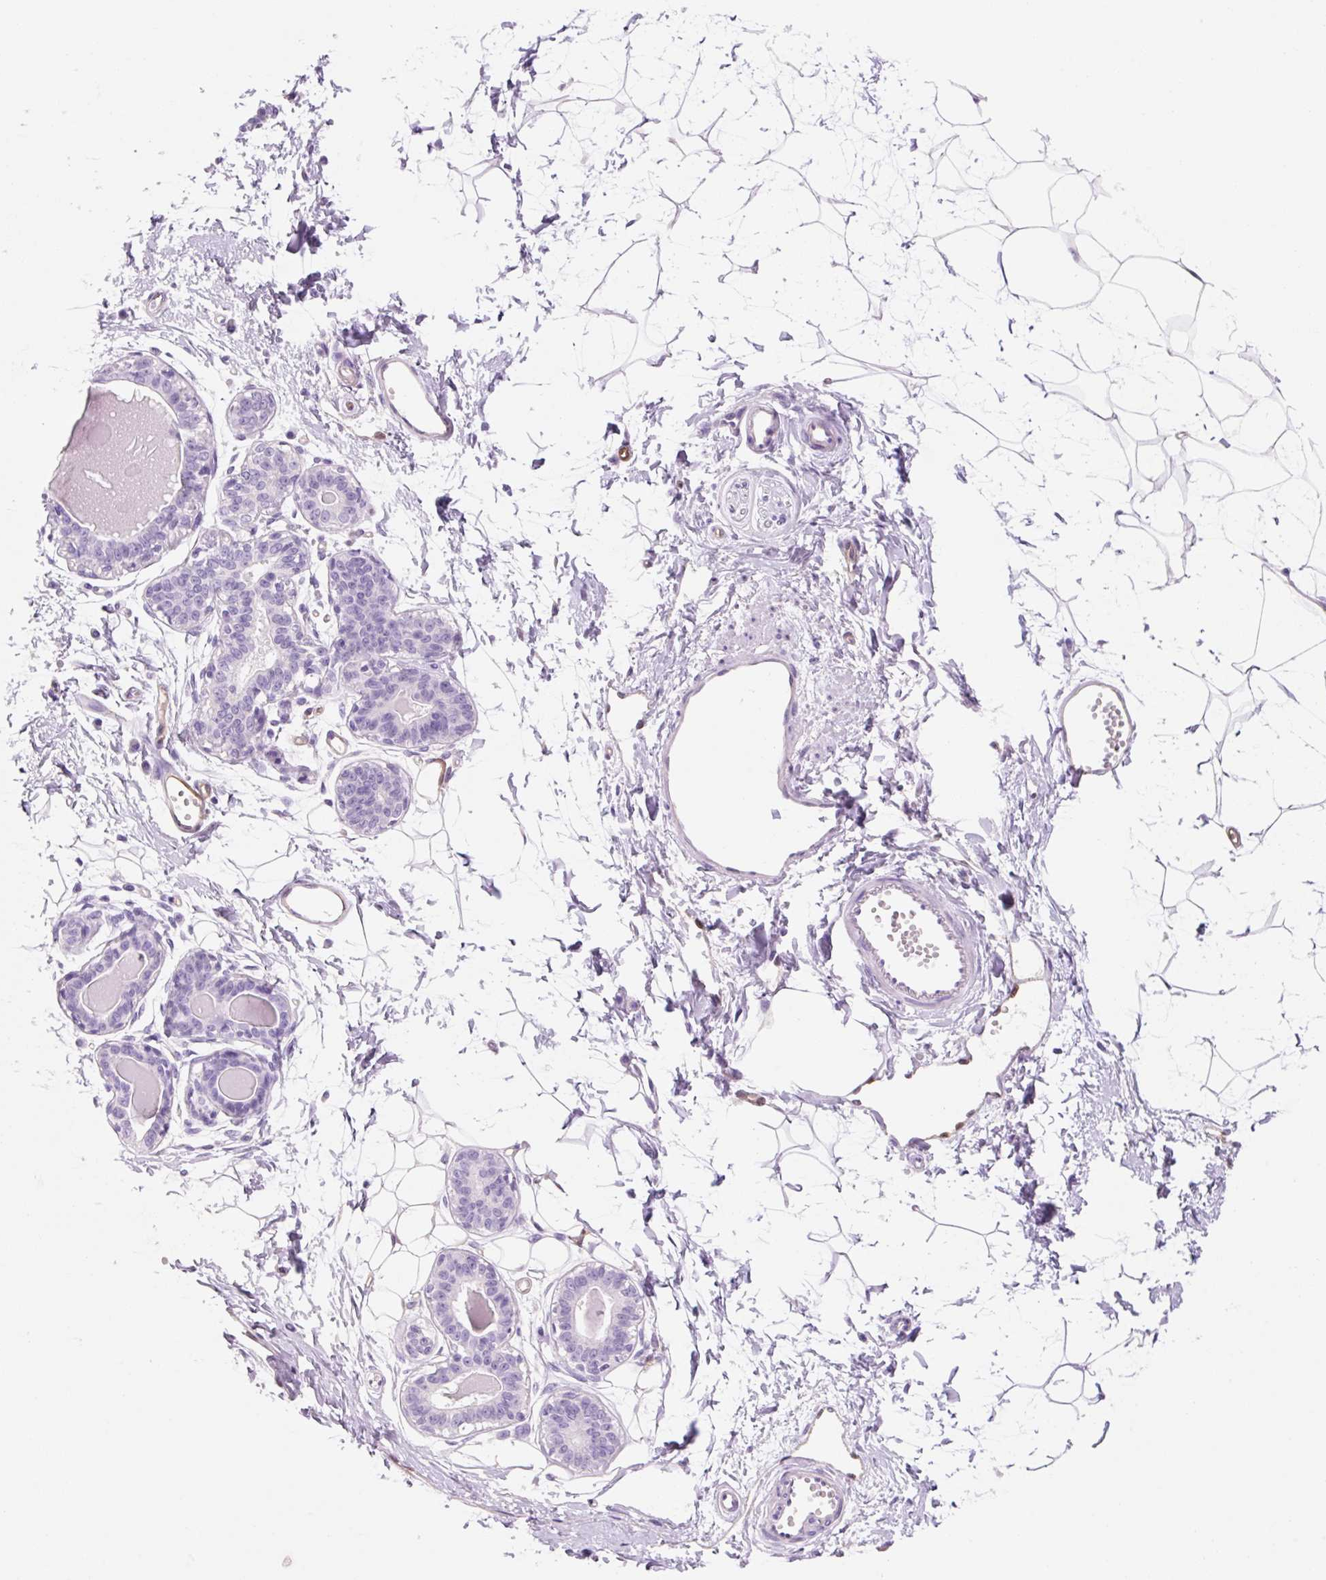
{"staining": {"intensity": "negative", "quantity": "none", "location": "none"}, "tissue": "breast", "cell_type": "Adipocytes", "image_type": "normal", "snomed": [{"axis": "morphology", "description": "Normal tissue, NOS"}, {"axis": "topography", "description": "Breast"}], "caption": "The photomicrograph reveals no significant staining in adipocytes of breast.", "gene": "FABP5", "patient": {"sex": "female", "age": 45}}